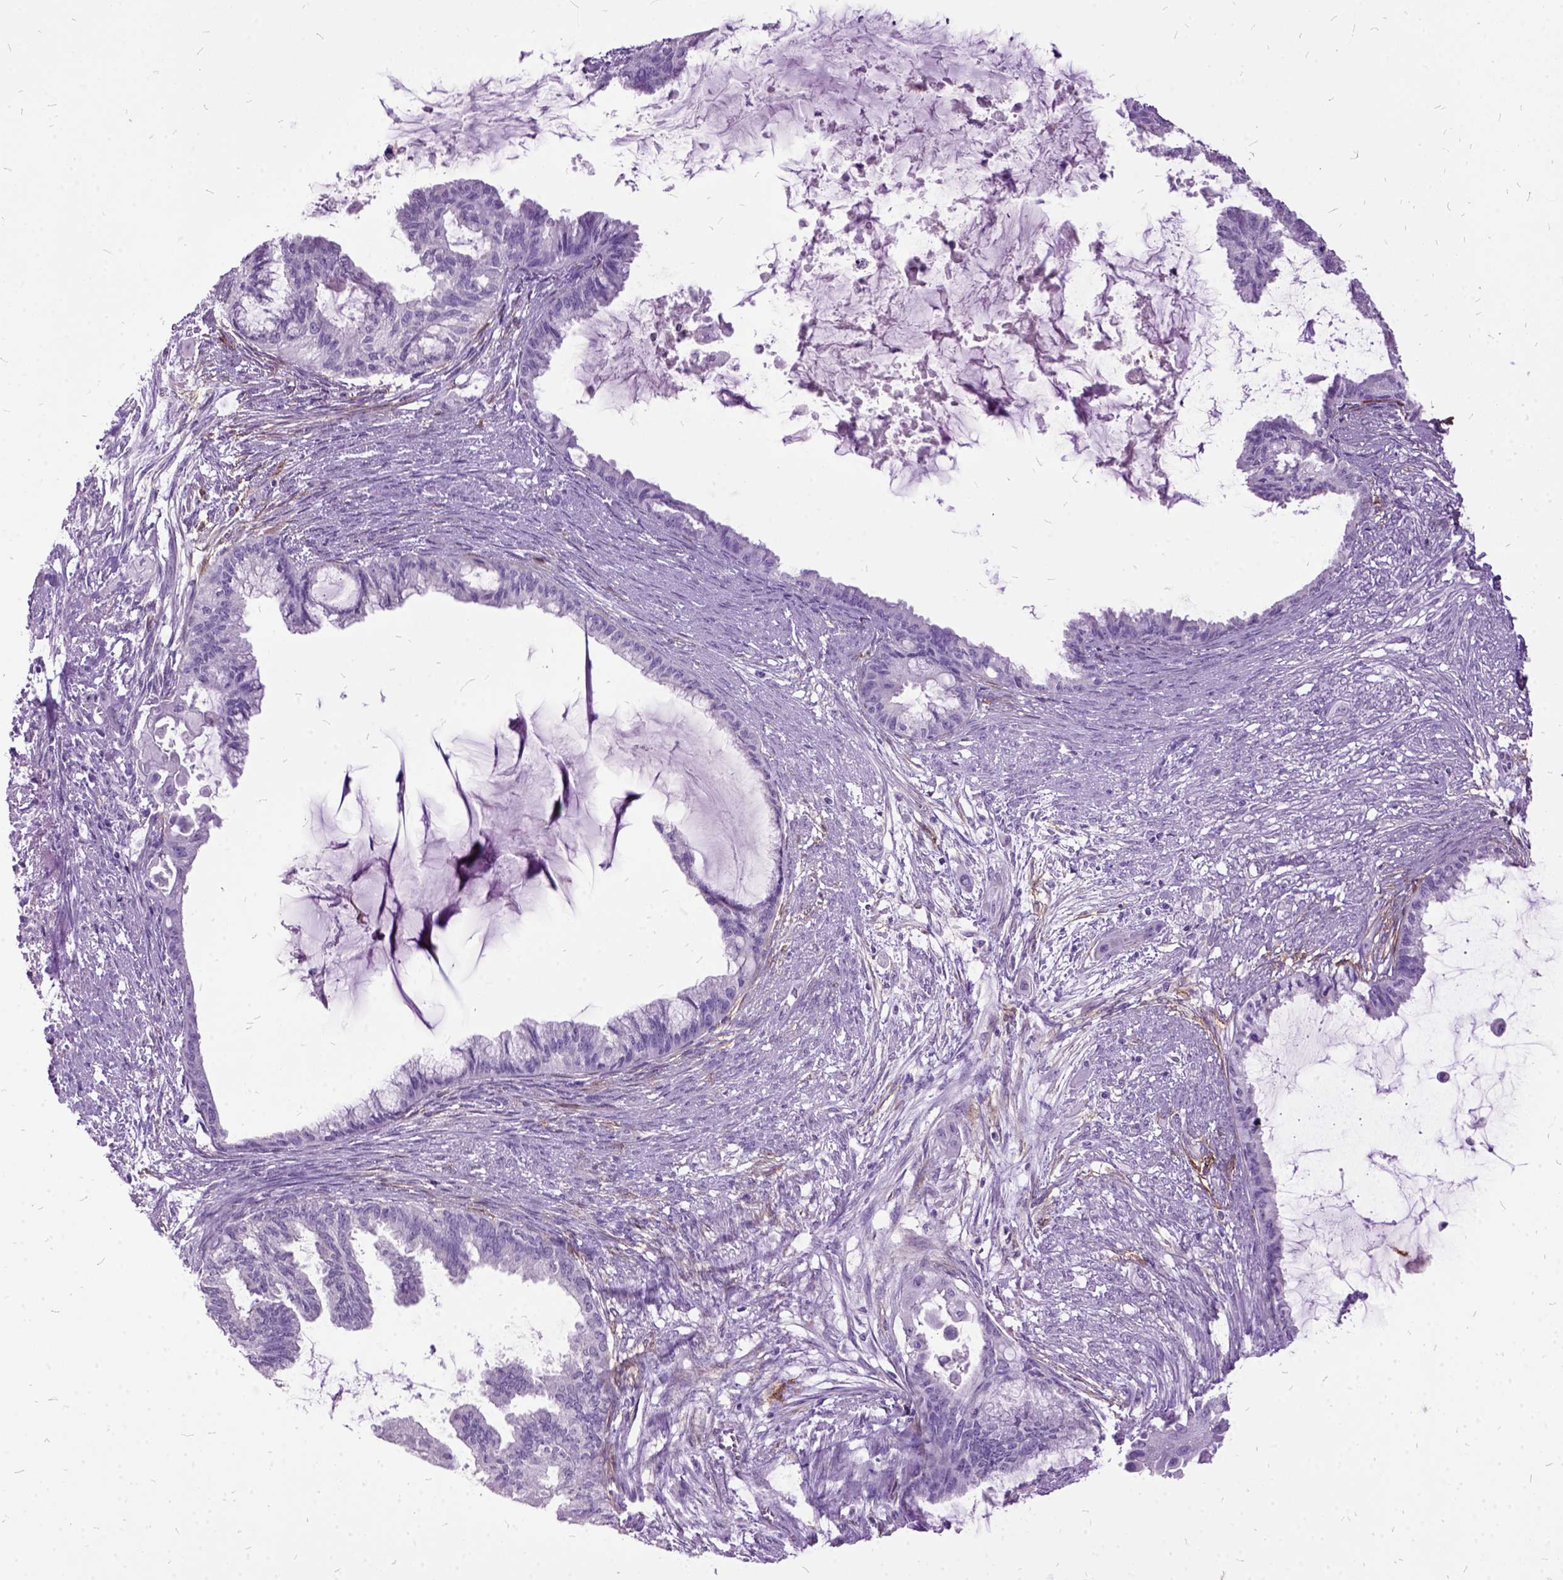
{"staining": {"intensity": "negative", "quantity": "none", "location": "none"}, "tissue": "endometrial cancer", "cell_type": "Tumor cells", "image_type": "cancer", "snomed": [{"axis": "morphology", "description": "Adenocarcinoma, NOS"}, {"axis": "topography", "description": "Endometrium"}], "caption": "Tumor cells show no significant staining in endometrial adenocarcinoma. (DAB (3,3'-diaminobenzidine) IHC visualized using brightfield microscopy, high magnification).", "gene": "MME", "patient": {"sex": "female", "age": 86}}